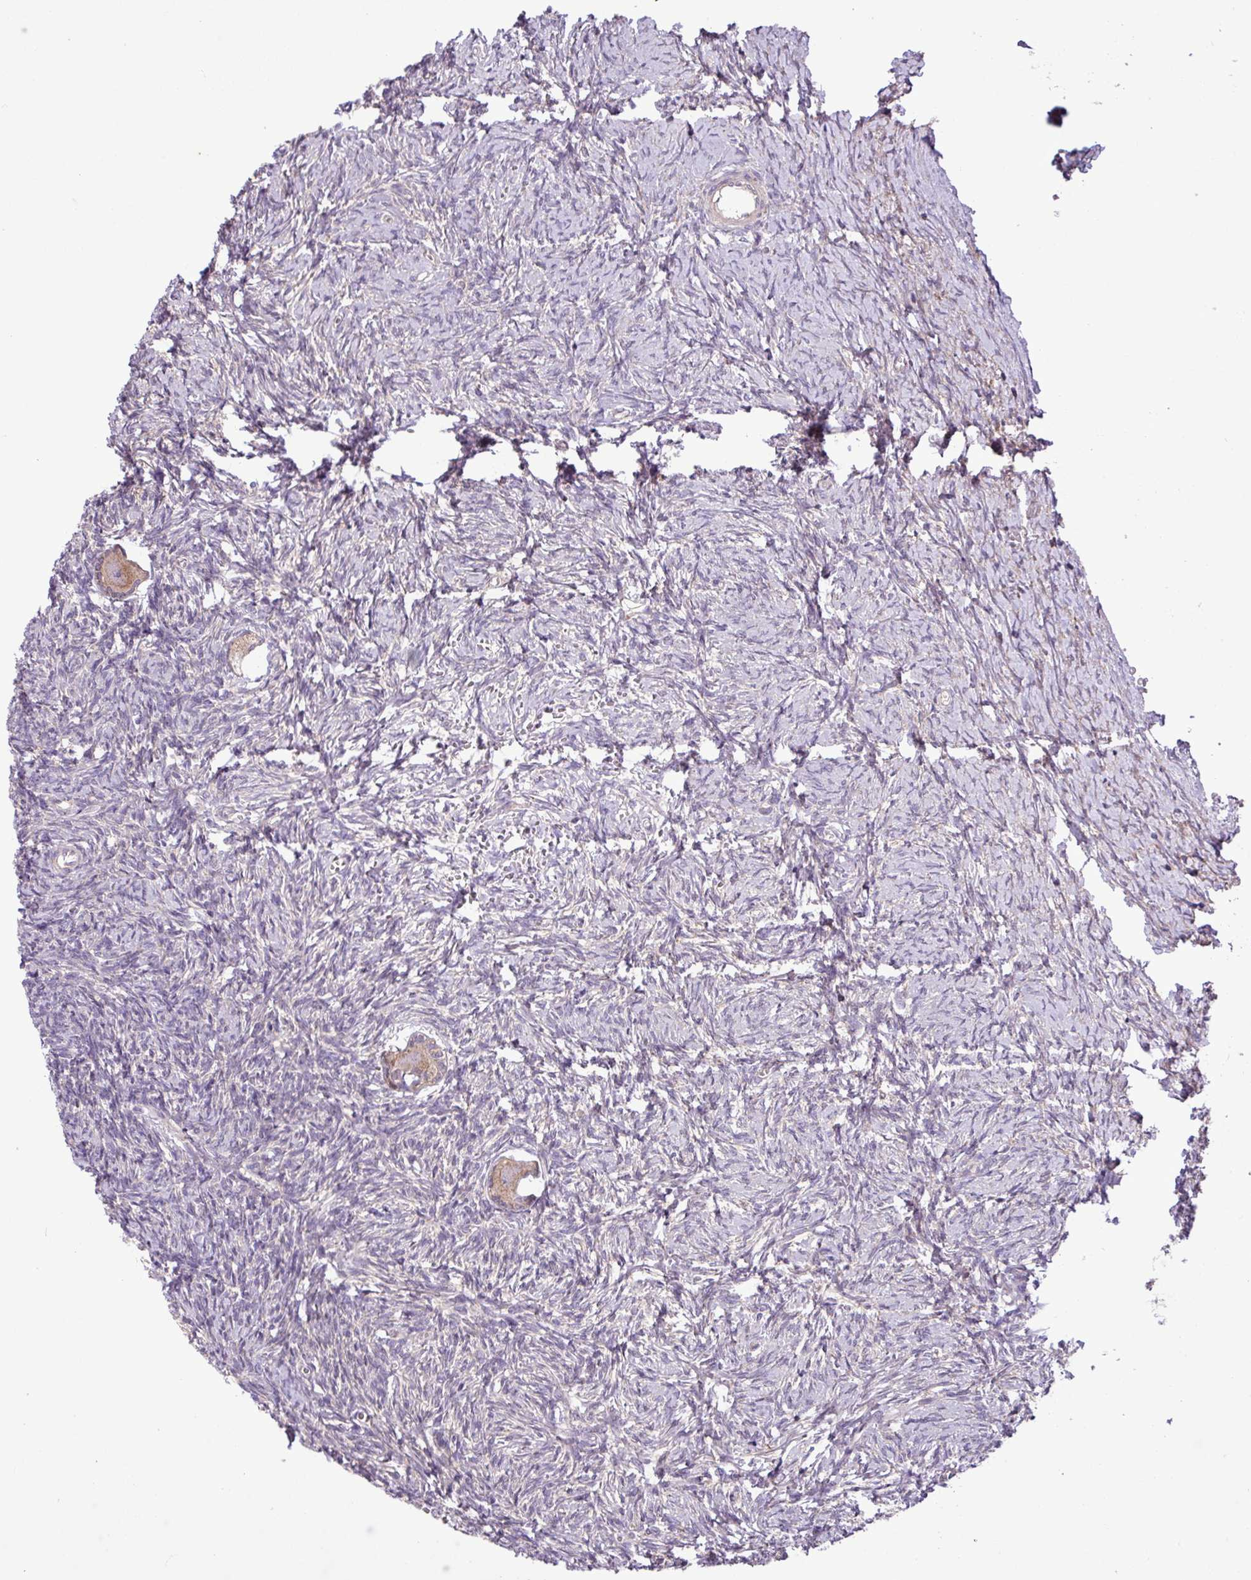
{"staining": {"intensity": "moderate", "quantity": ">75%", "location": "cytoplasmic/membranous"}, "tissue": "ovary", "cell_type": "Follicle cells", "image_type": "normal", "snomed": [{"axis": "morphology", "description": "Normal tissue, NOS"}, {"axis": "topography", "description": "Ovary"}], "caption": "The photomicrograph exhibits a brown stain indicating the presence of a protein in the cytoplasmic/membranous of follicle cells in ovary. (DAB (3,3'-diaminobenzidine) IHC, brown staining for protein, blue staining for nuclei).", "gene": "TIMM10B", "patient": {"sex": "female", "age": 39}}